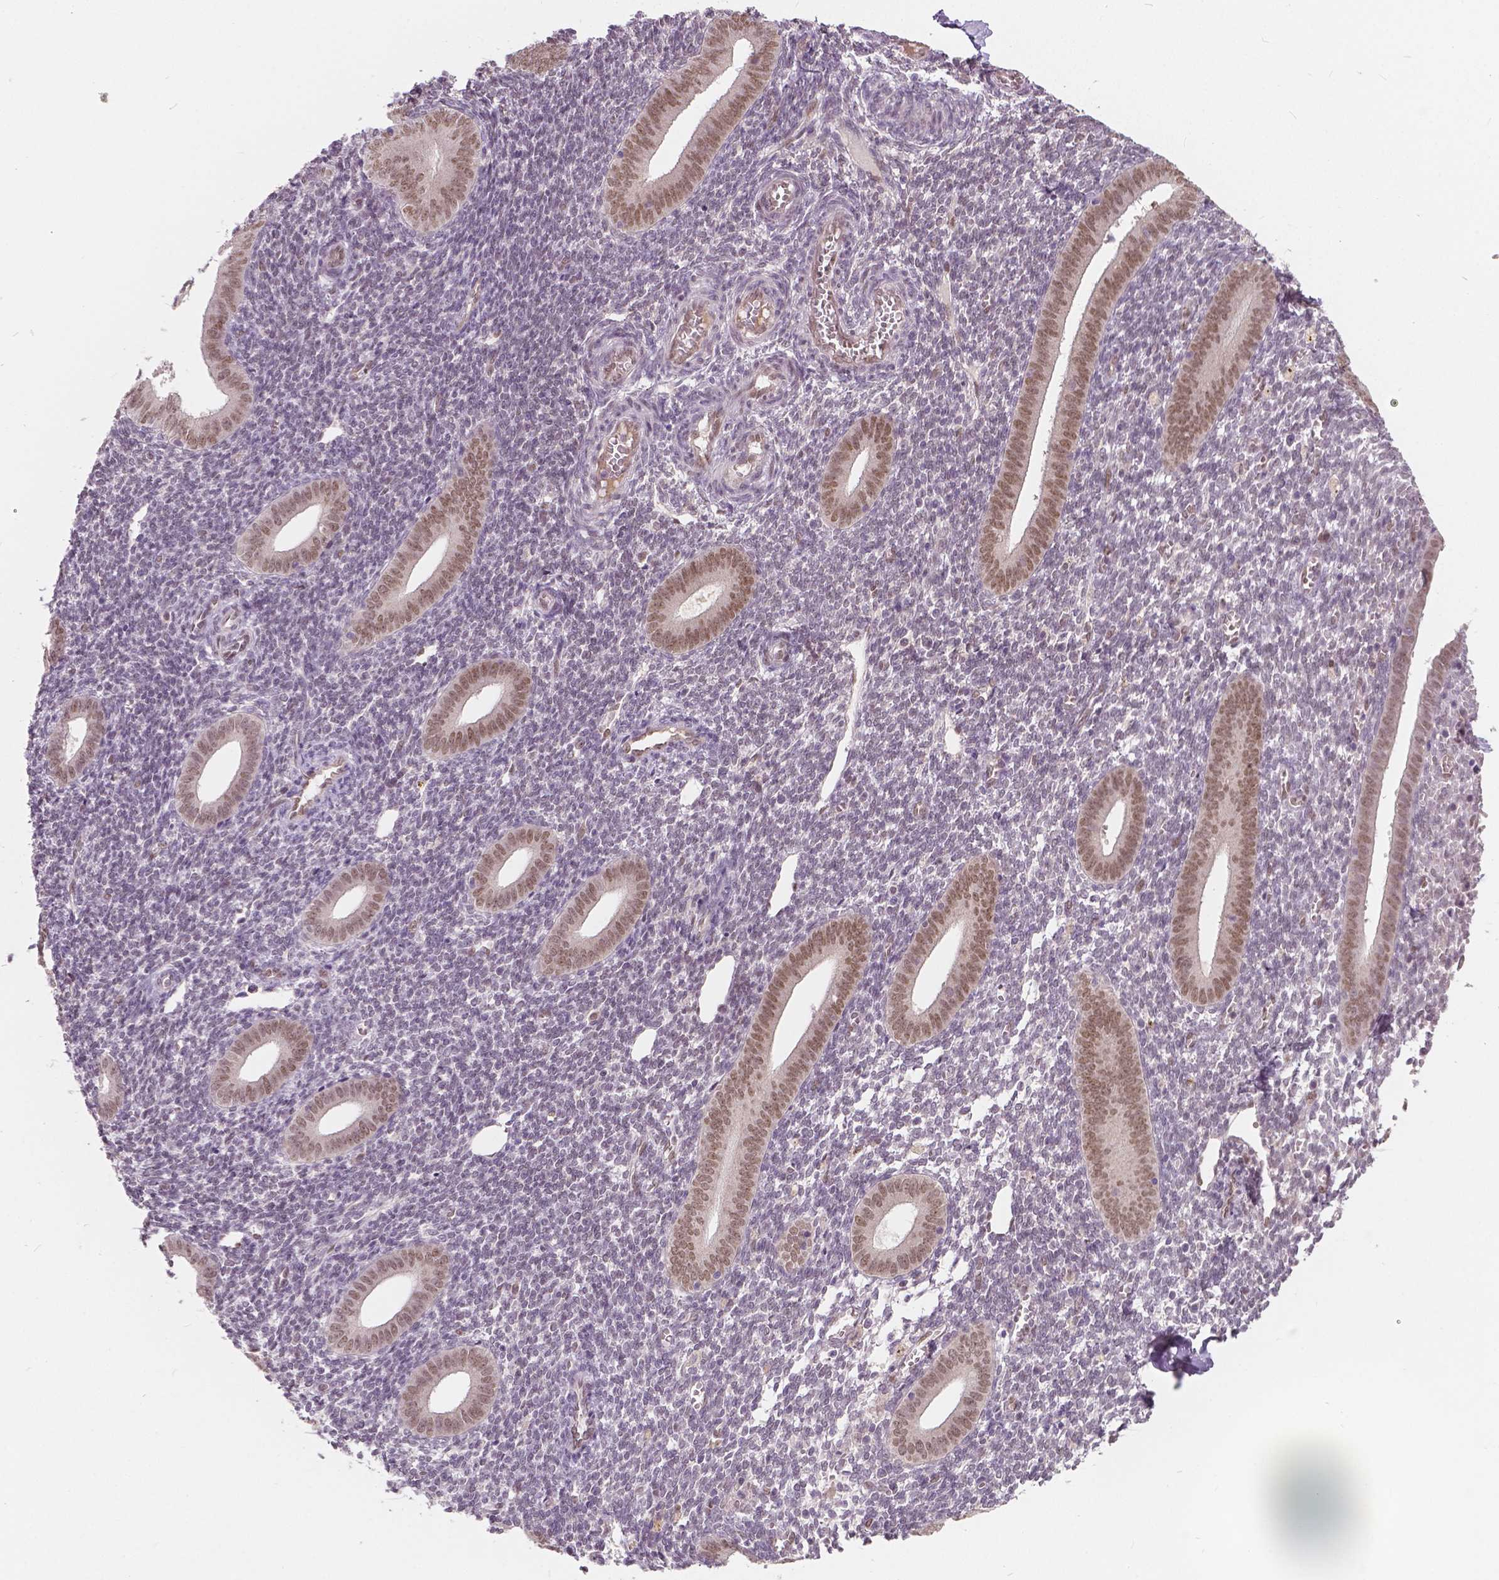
{"staining": {"intensity": "negative", "quantity": "none", "location": "none"}, "tissue": "endometrium", "cell_type": "Cells in endometrial stroma", "image_type": "normal", "snomed": [{"axis": "morphology", "description": "Normal tissue, NOS"}, {"axis": "topography", "description": "Endometrium"}], "caption": "Image shows no significant protein expression in cells in endometrial stroma of normal endometrium. (DAB (3,3'-diaminobenzidine) IHC with hematoxylin counter stain).", "gene": "HMBOX1", "patient": {"sex": "female", "age": 25}}